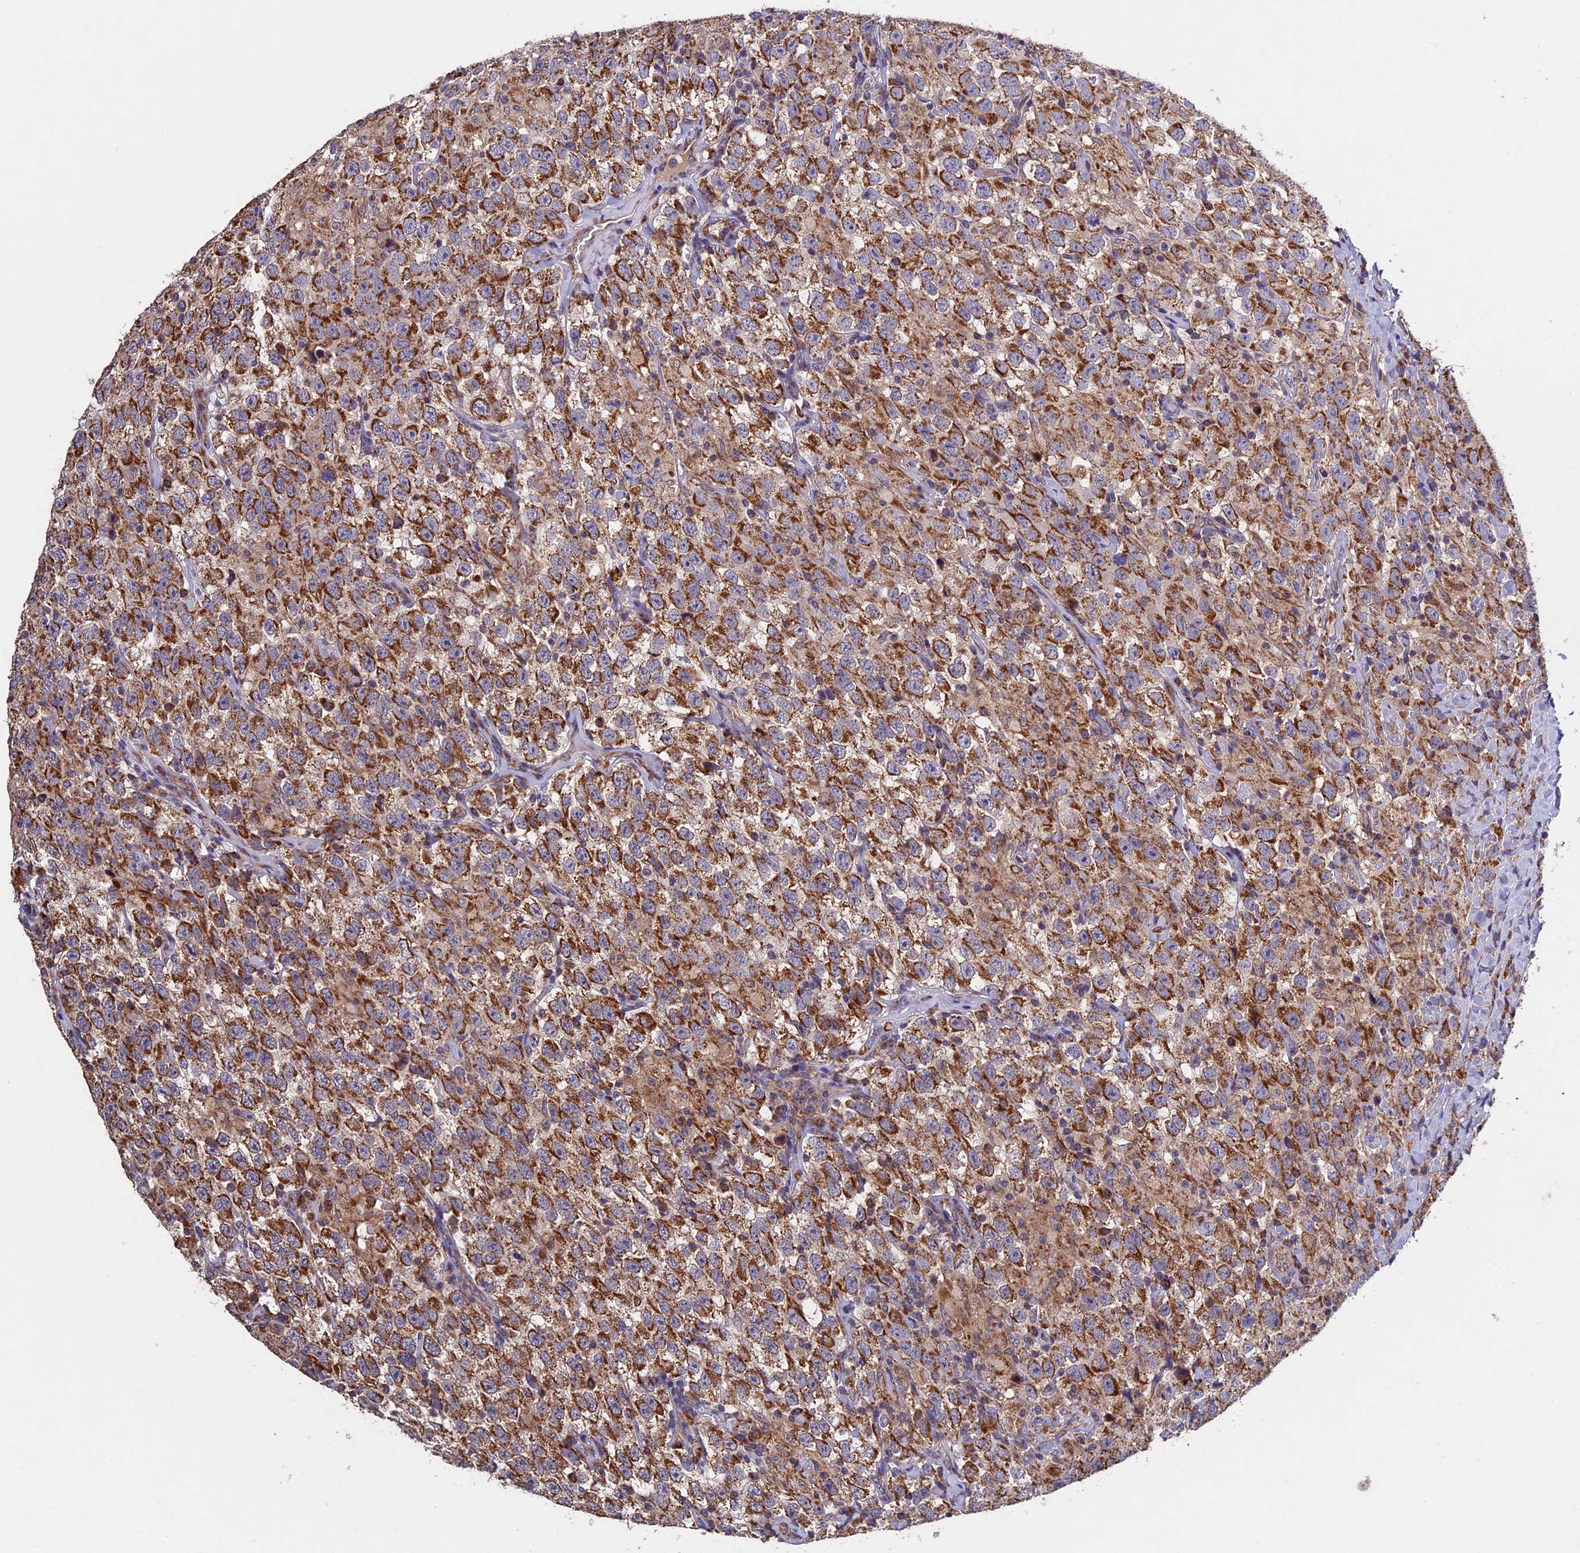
{"staining": {"intensity": "moderate", "quantity": ">75%", "location": "cytoplasmic/membranous"}, "tissue": "testis cancer", "cell_type": "Tumor cells", "image_type": "cancer", "snomed": [{"axis": "morphology", "description": "Seminoma, NOS"}, {"axis": "topography", "description": "Testis"}], "caption": "Approximately >75% of tumor cells in testis seminoma demonstrate moderate cytoplasmic/membranous protein positivity as visualized by brown immunohistochemical staining.", "gene": "RNF17", "patient": {"sex": "male", "age": 41}}